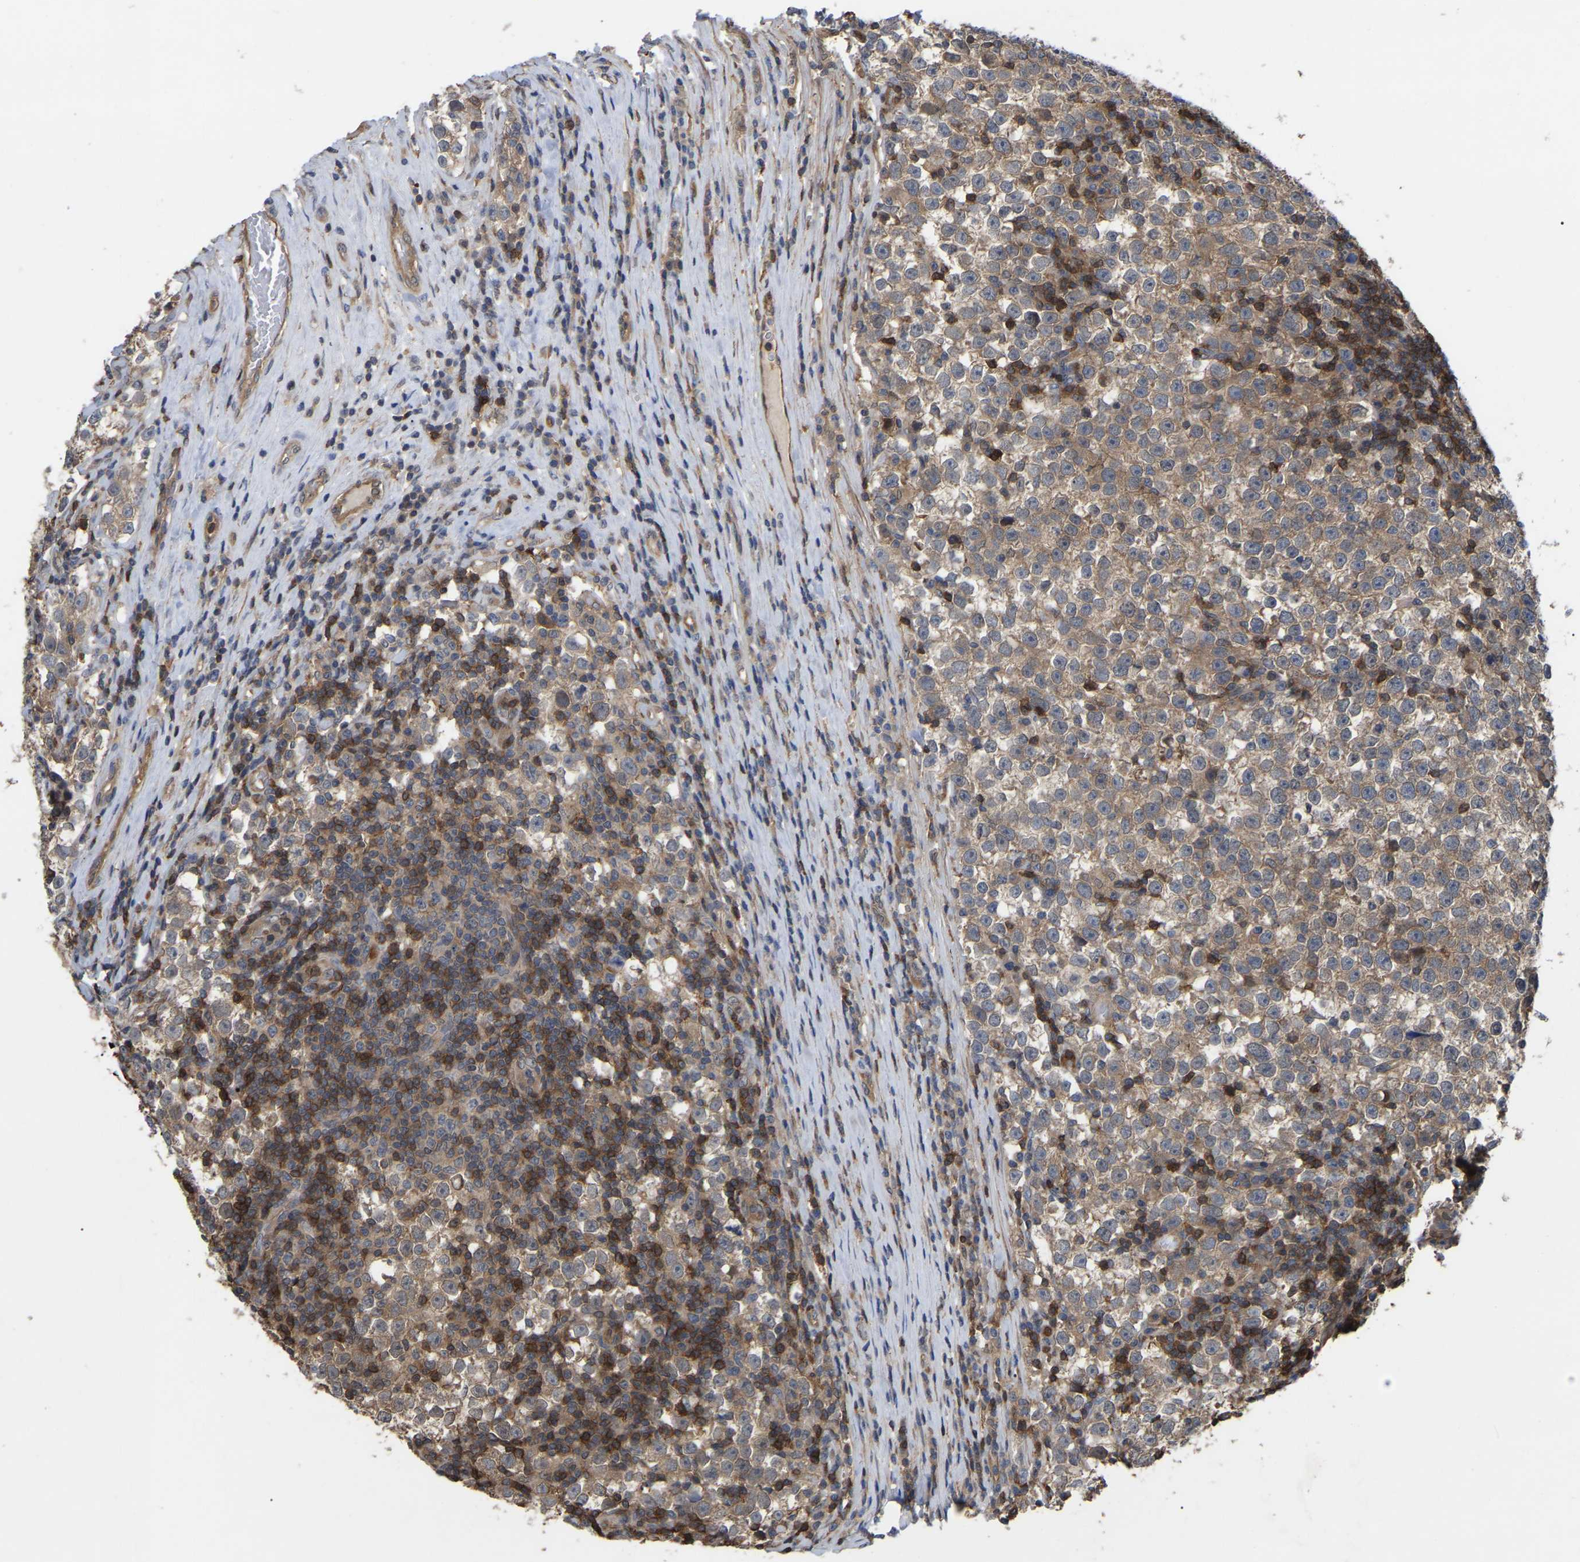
{"staining": {"intensity": "weak", "quantity": ">75%", "location": "cytoplasmic/membranous"}, "tissue": "testis cancer", "cell_type": "Tumor cells", "image_type": "cancer", "snomed": [{"axis": "morphology", "description": "Normal tissue, NOS"}, {"axis": "morphology", "description": "Seminoma, NOS"}, {"axis": "topography", "description": "Testis"}], "caption": "Testis cancer tissue exhibits weak cytoplasmic/membranous expression in approximately >75% of tumor cells The protein is stained brown, and the nuclei are stained in blue (DAB IHC with brightfield microscopy, high magnification).", "gene": "CIT", "patient": {"sex": "male", "age": 43}}